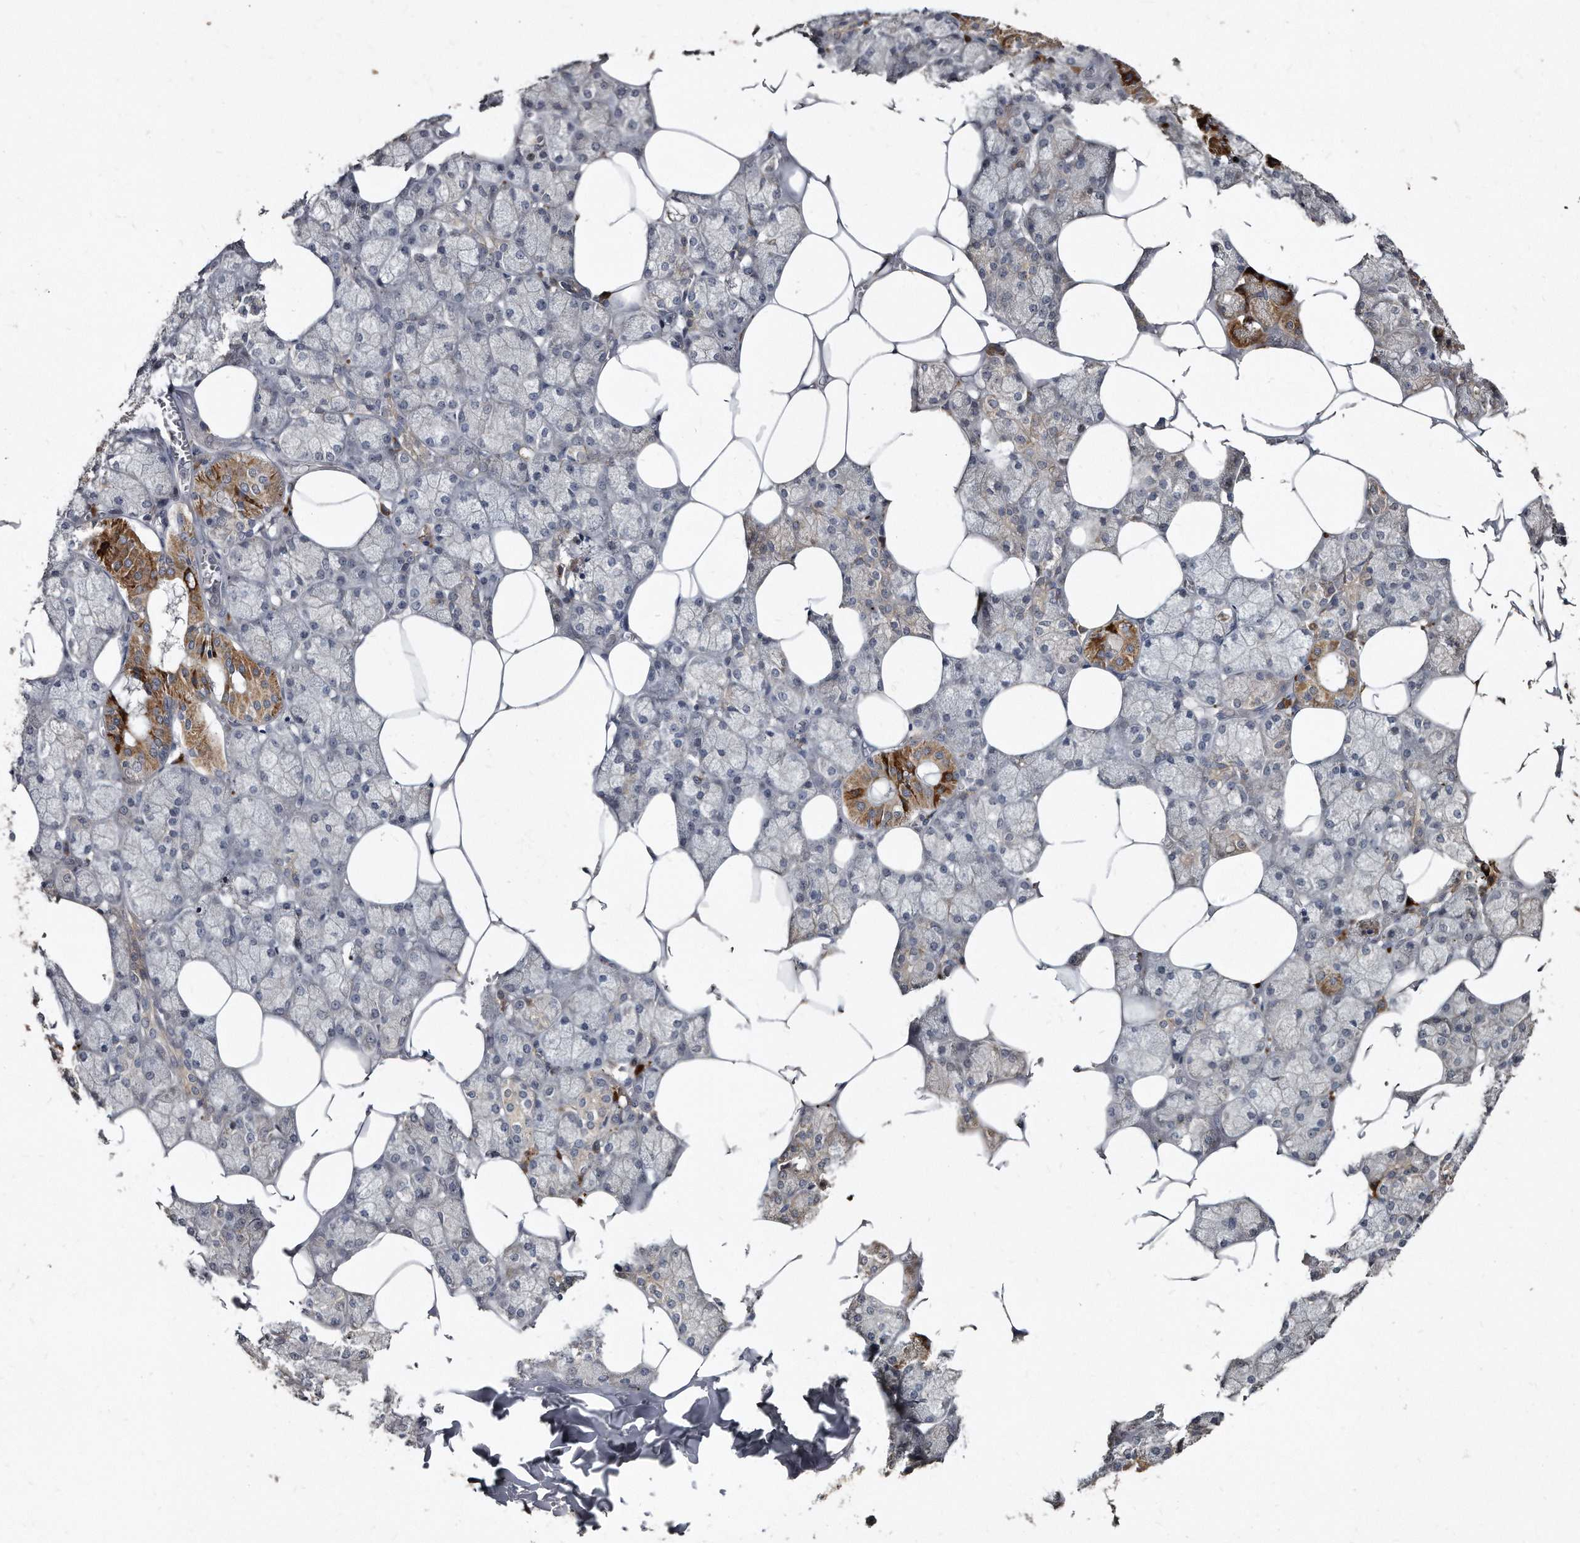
{"staining": {"intensity": "moderate", "quantity": "<25%", "location": "cytoplasmic/membranous"}, "tissue": "salivary gland", "cell_type": "Glandular cells", "image_type": "normal", "snomed": [{"axis": "morphology", "description": "Normal tissue, NOS"}, {"axis": "topography", "description": "Salivary gland"}], "caption": "Immunohistochemical staining of unremarkable human salivary gland demonstrates low levels of moderate cytoplasmic/membranous staining in about <25% of glandular cells. (brown staining indicates protein expression, while blue staining denotes nuclei).", "gene": "KLHDC3", "patient": {"sex": "male", "age": 62}}